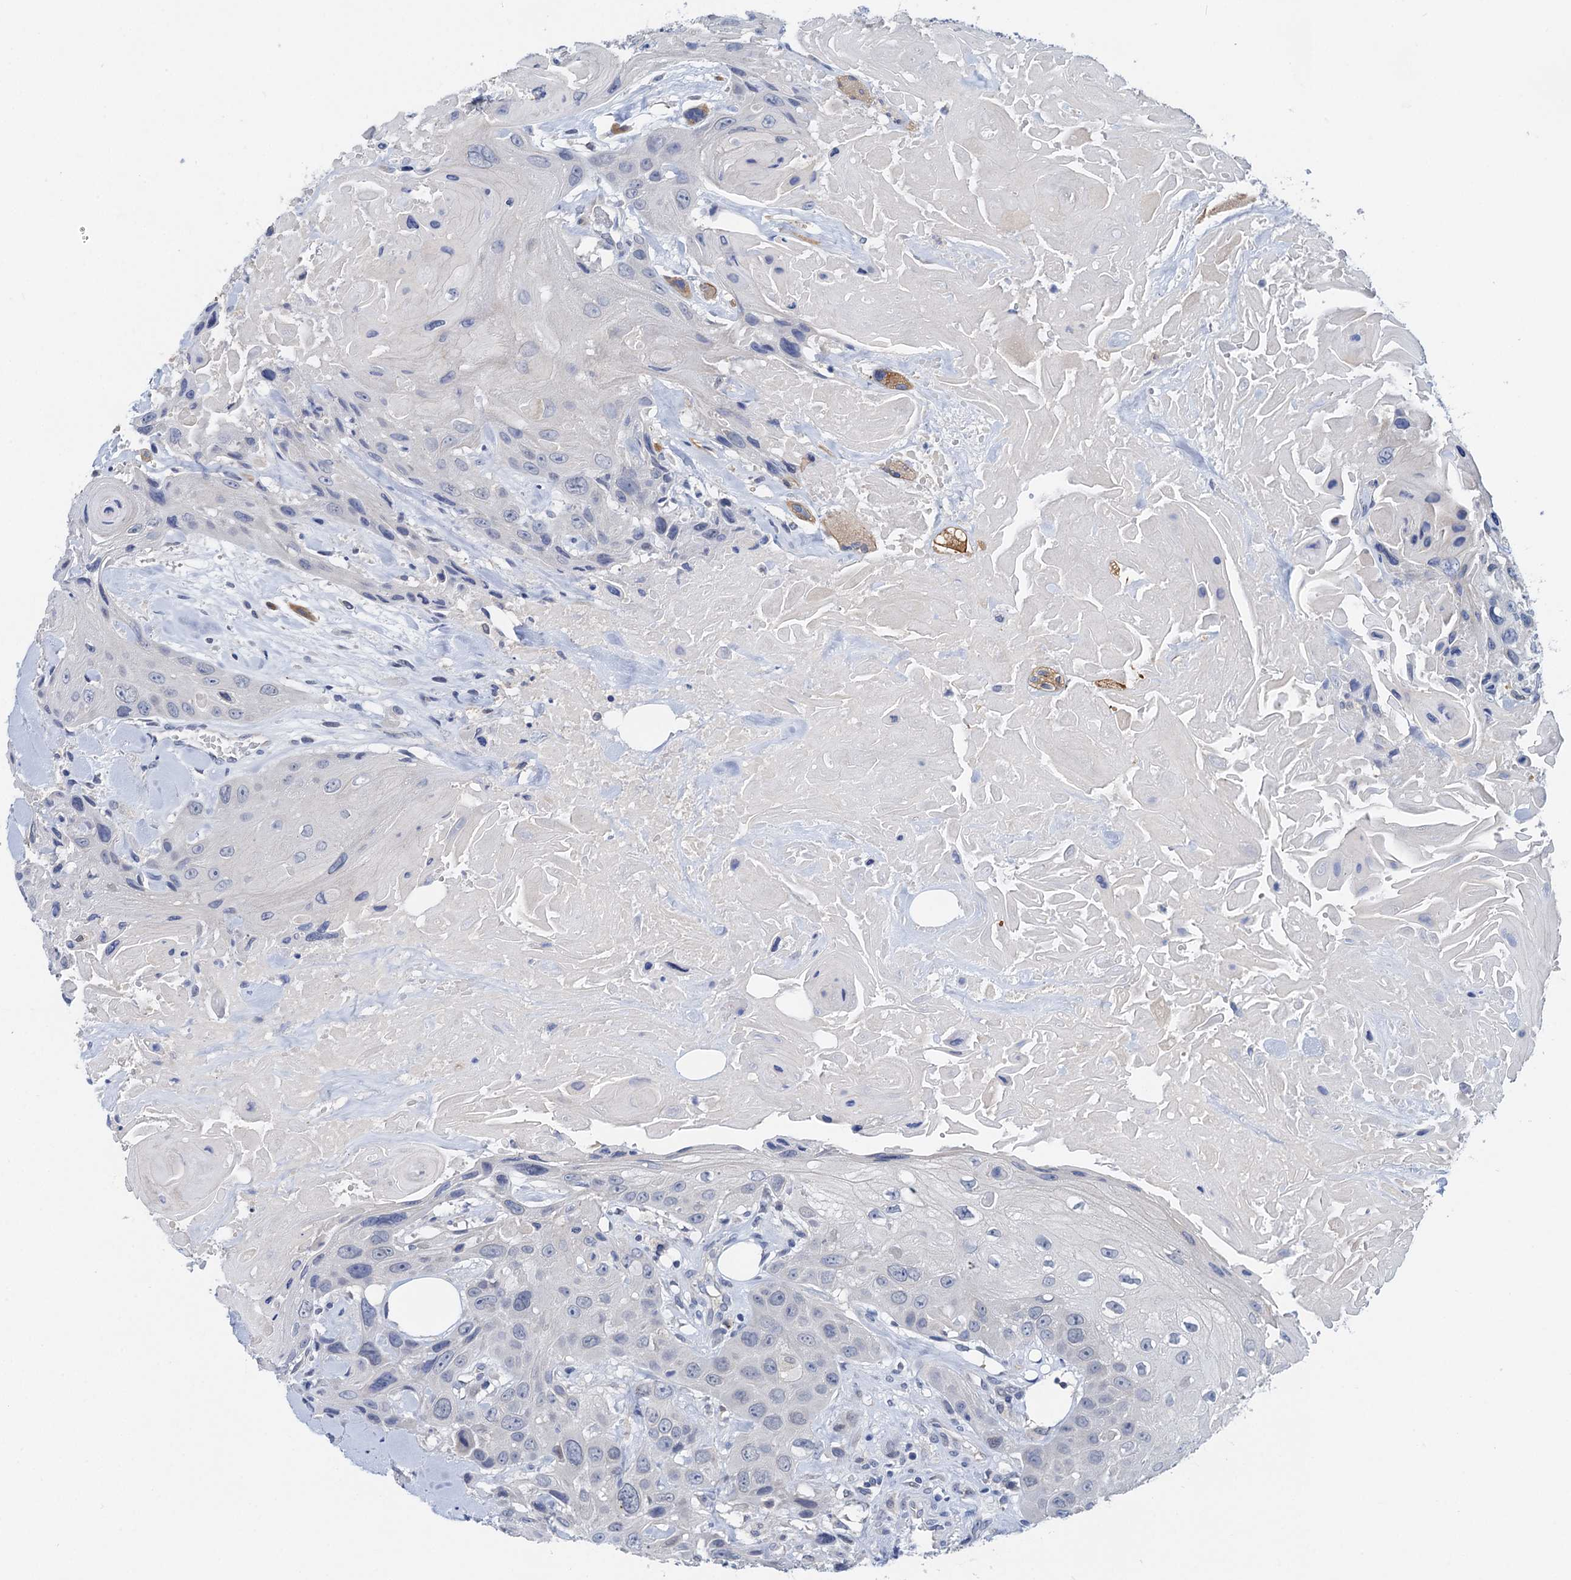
{"staining": {"intensity": "negative", "quantity": "none", "location": "none"}, "tissue": "head and neck cancer", "cell_type": "Tumor cells", "image_type": "cancer", "snomed": [{"axis": "morphology", "description": "Squamous cell carcinoma, NOS"}, {"axis": "topography", "description": "Head-Neck"}], "caption": "This is an IHC photomicrograph of human head and neck squamous cell carcinoma. There is no expression in tumor cells.", "gene": "TMEM39B", "patient": {"sex": "male", "age": 81}}